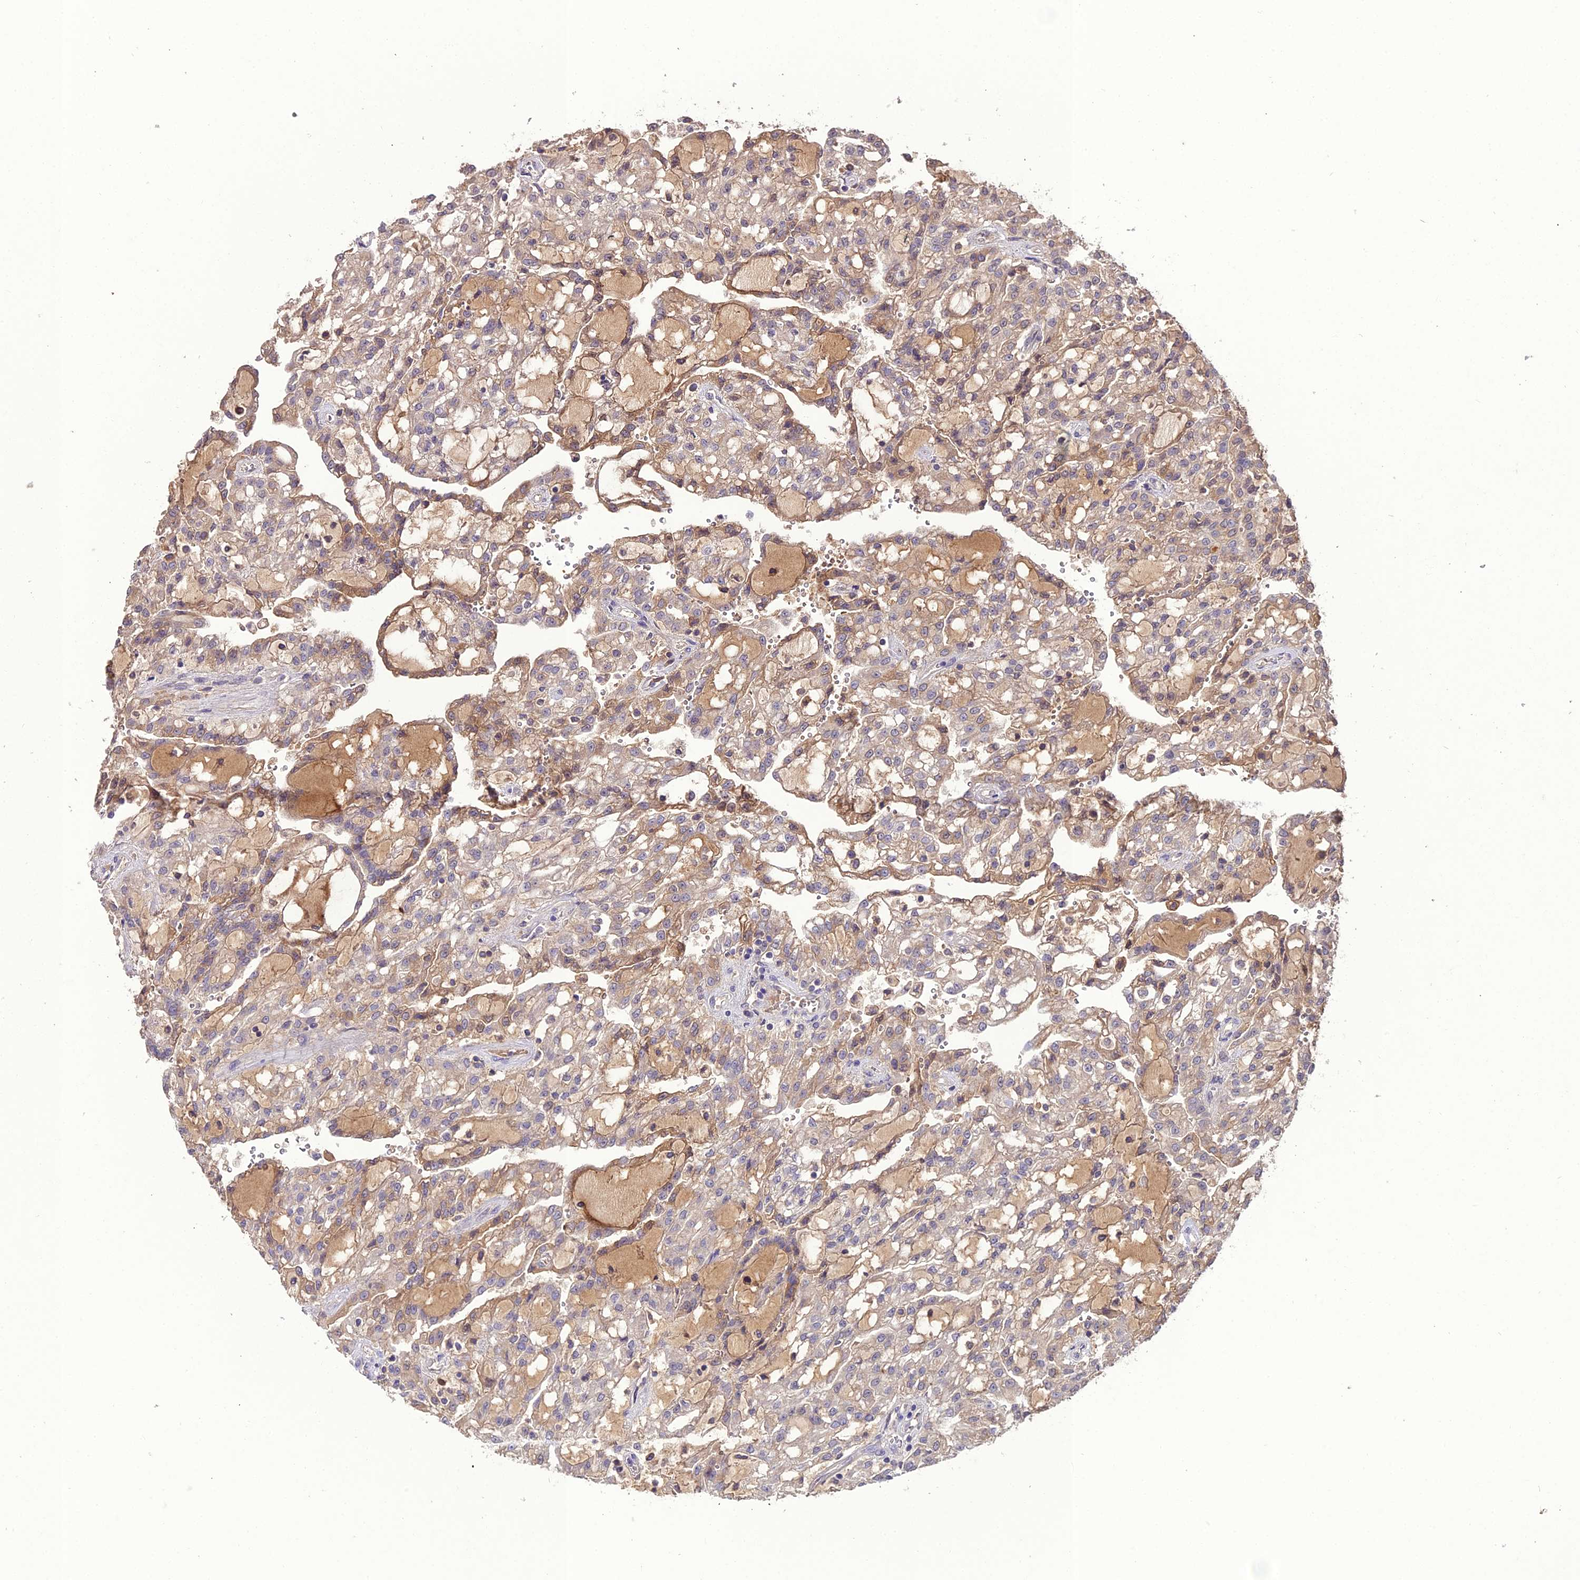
{"staining": {"intensity": "weak", "quantity": "25%-75%", "location": "cytoplasmic/membranous"}, "tissue": "renal cancer", "cell_type": "Tumor cells", "image_type": "cancer", "snomed": [{"axis": "morphology", "description": "Adenocarcinoma, NOS"}, {"axis": "topography", "description": "Kidney"}], "caption": "Renal cancer (adenocarcinoma) stained with DAB immunohistochemistry exhibits low levels of weak cytoplasmic/membranous staining in approximately 25%-75% of tumor cells.", "gene": "KCTD16", "patient": {"sex": "male", "age": 63}}